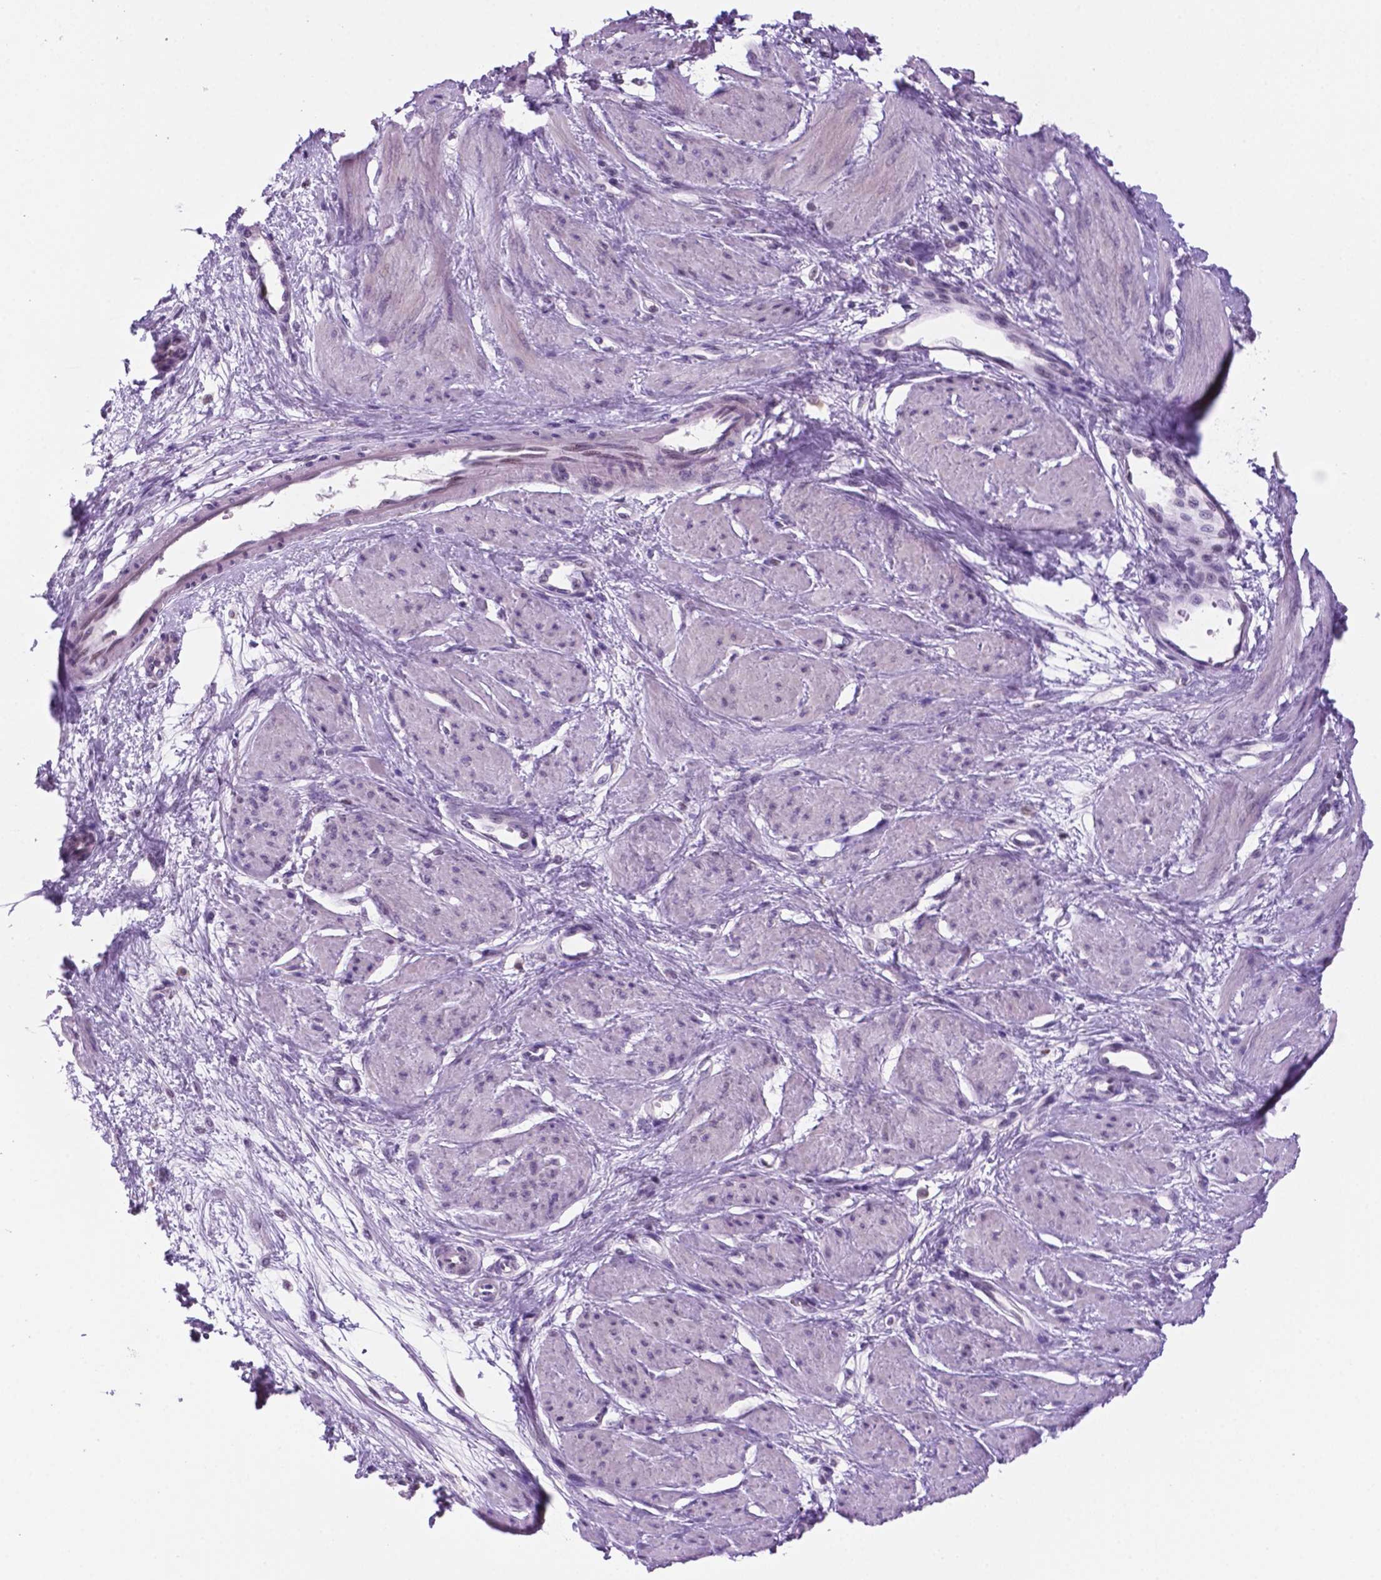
{"staining": {"intensity": "weak", "quantity": "<25%", "location": "nuclear"}, "tissue": "smooth muscle", "cell_type": "Smooth muscle cells", "image_type": "normal", "snomed": [{"axis": "morphology", "description": "Normal tissue, NOS"}, {"axis": "topography", "description": "Smooth muscle"}, {"axis": "topography", "description": "Uterus"}], "caption": "Smooth muscle cells are negative for protein expression in benign human smooth muscle. (DAB immunohistochemistry (IHC), high magnification).", "gene": "NCAPH2", "patient": {"sex": "female", "age": 39}}